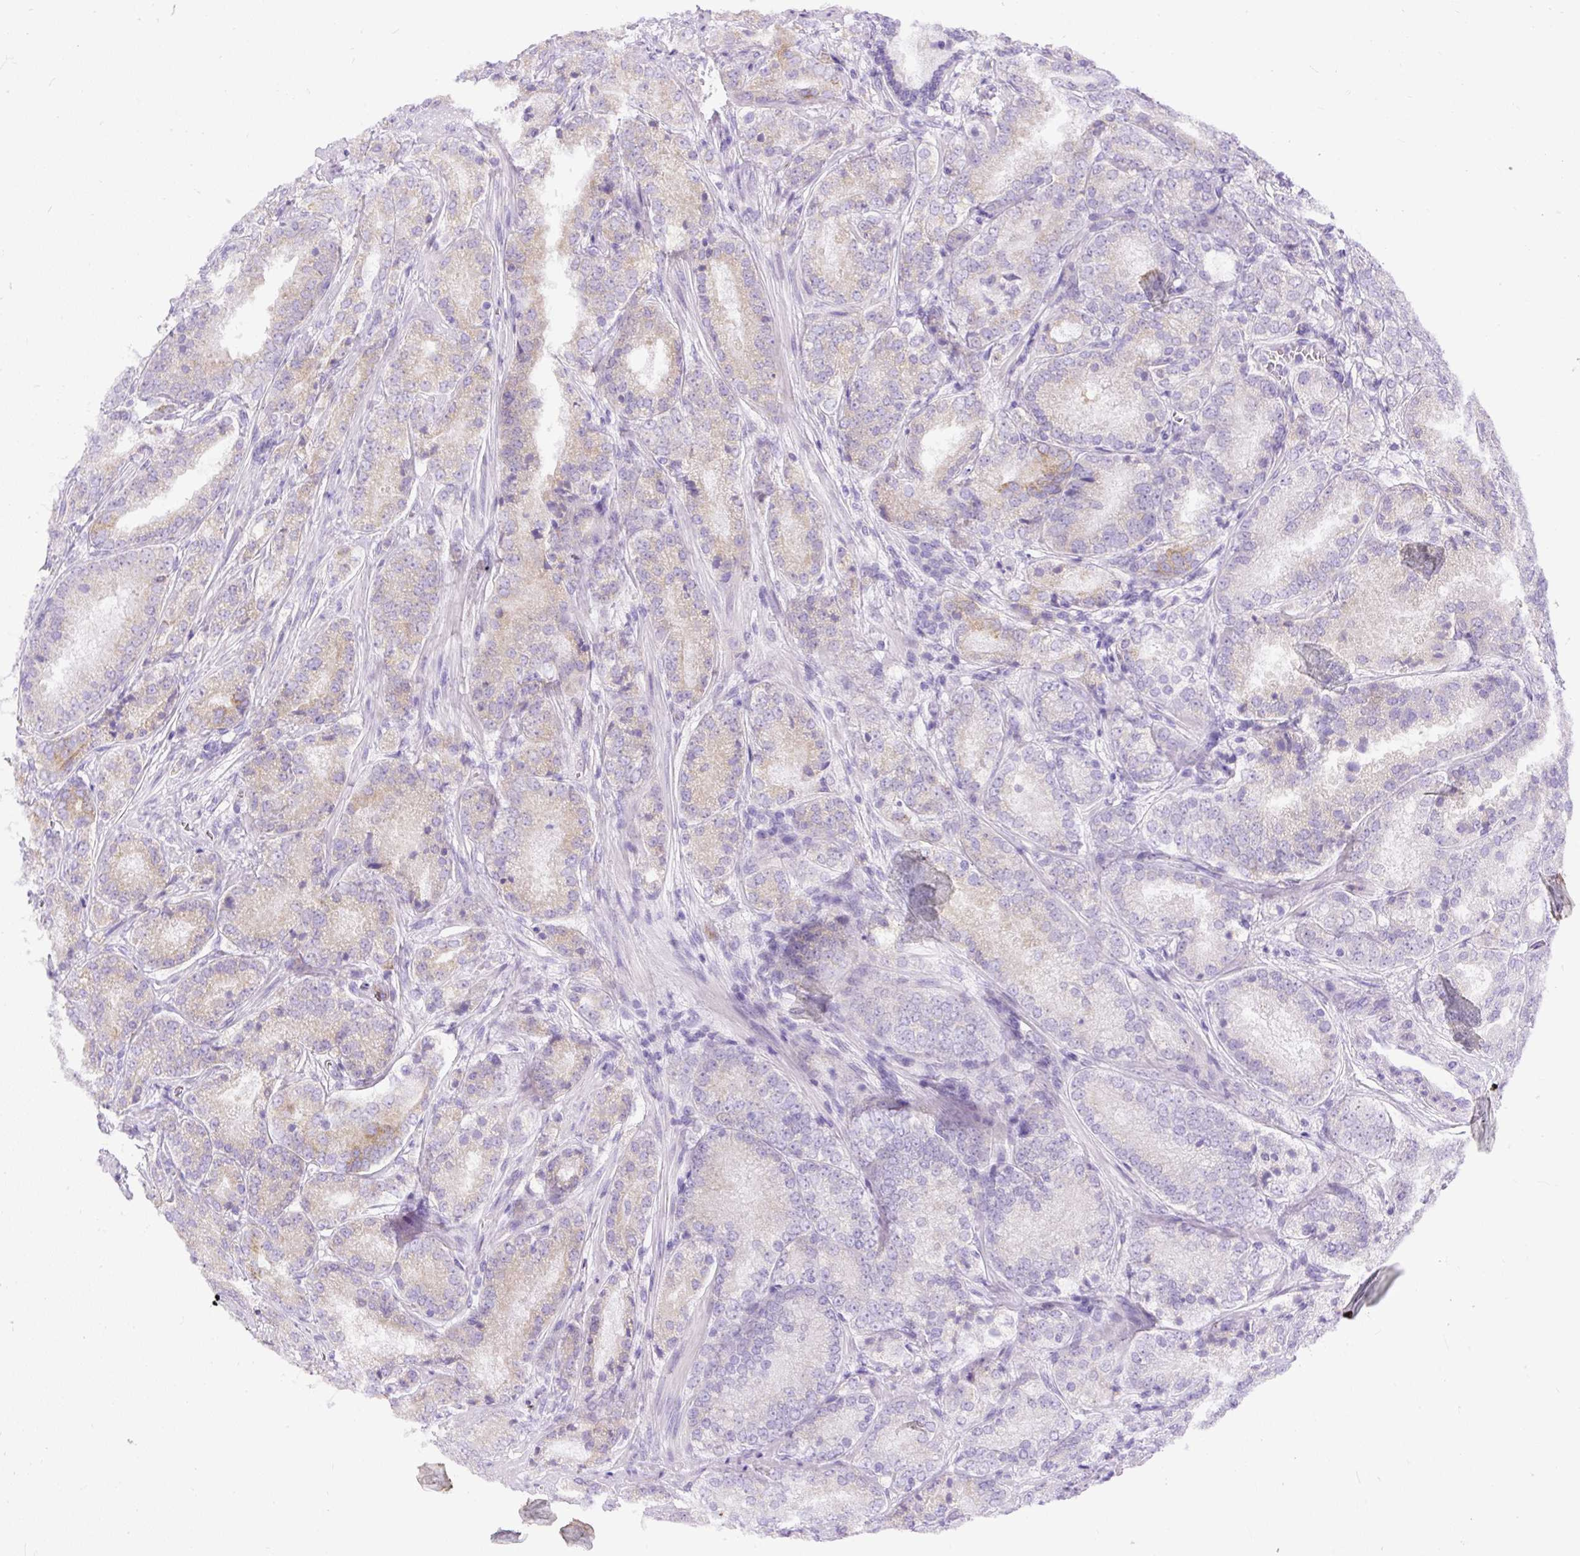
{"staining": {"intensity": "weak", "quantity": "25%-75%", "location": "cytoplasmic/membranous"}, "tissue": "prostate cancer", "cell_type": "Tumor cells", "image_type": "cancer", "snomed": [{"axis": "morphology", "description": "Adenocarcinoma, High grade"}, {"axis": "topography", "description": "Prostate"}], "caption": "Immunohistochemical staining of human prostate adenocarcinoma (high-grade) shows weak cytoplasmic/membranous protein expression in approximately 25%-75% of tumor cells. The protein of interest is stained brown, and the nuclei are stained in blue (DAB IHC with brightfield microscopy, high magnification).", "gene": "SYBU", "patient": {"sex": "male", "age": 63}}